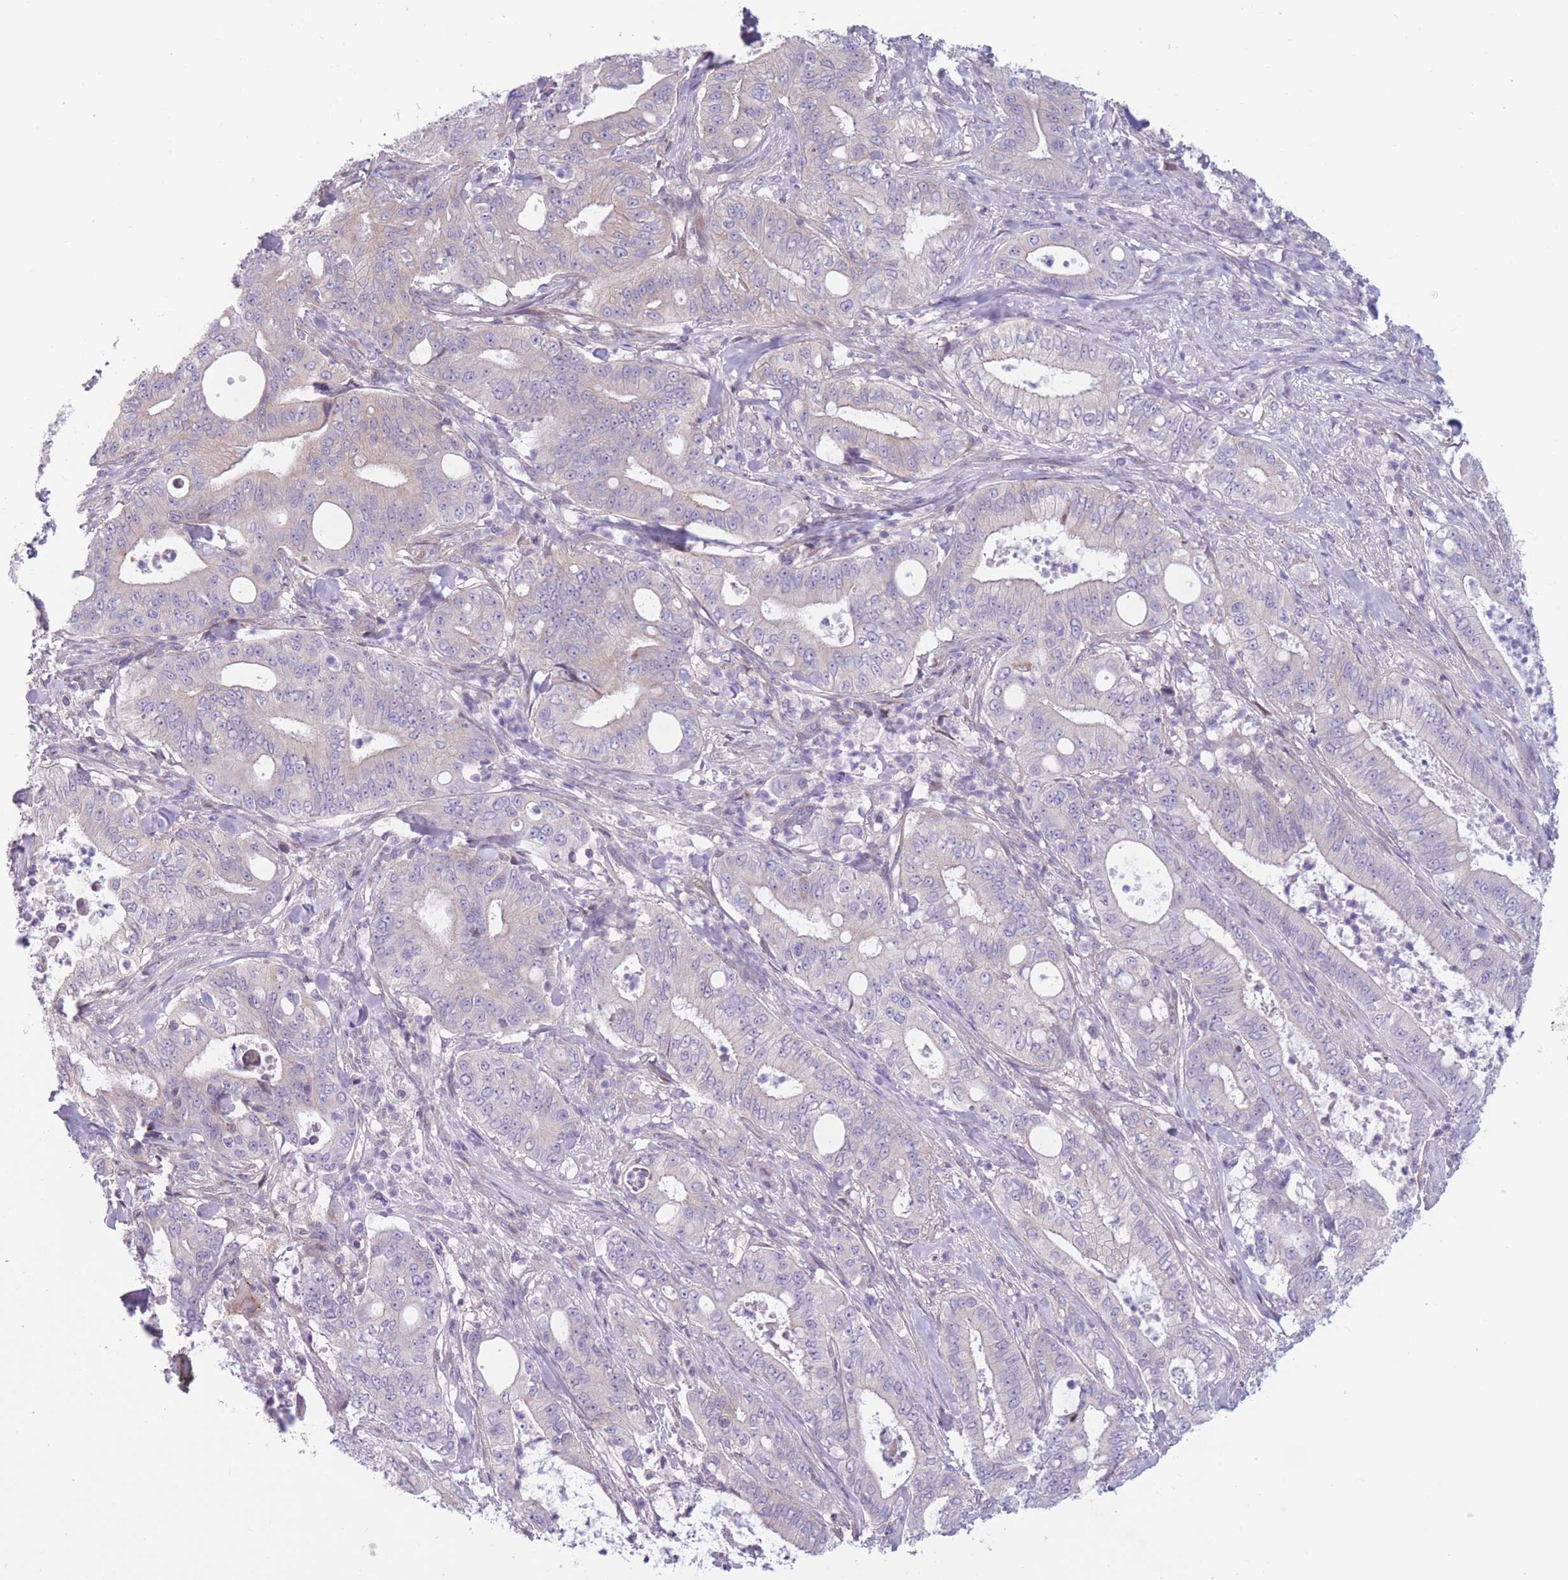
{"staining": {"intensity": "negative", "quantity": "none", "location": "none"}, "tissue": "pancreatic cancer", "cell_type": "Tumor cells", "image_type": "cancer", "snomed": [{"axis": "morphology", "description": "Adenocarcinoma, NOS"}, {"axis": "topography", "description": "Pancreas"}], "caption": "Pancreatic cancer was stained to show a protein in brown. There is no significant staining in tumor cells. (DAB (3,3'-diaminobenzidine) IHC visualized using brightfield microscopy, high magnification).", "gene": "PDE4A", "patient": {"sex": "male", "age": 71}}